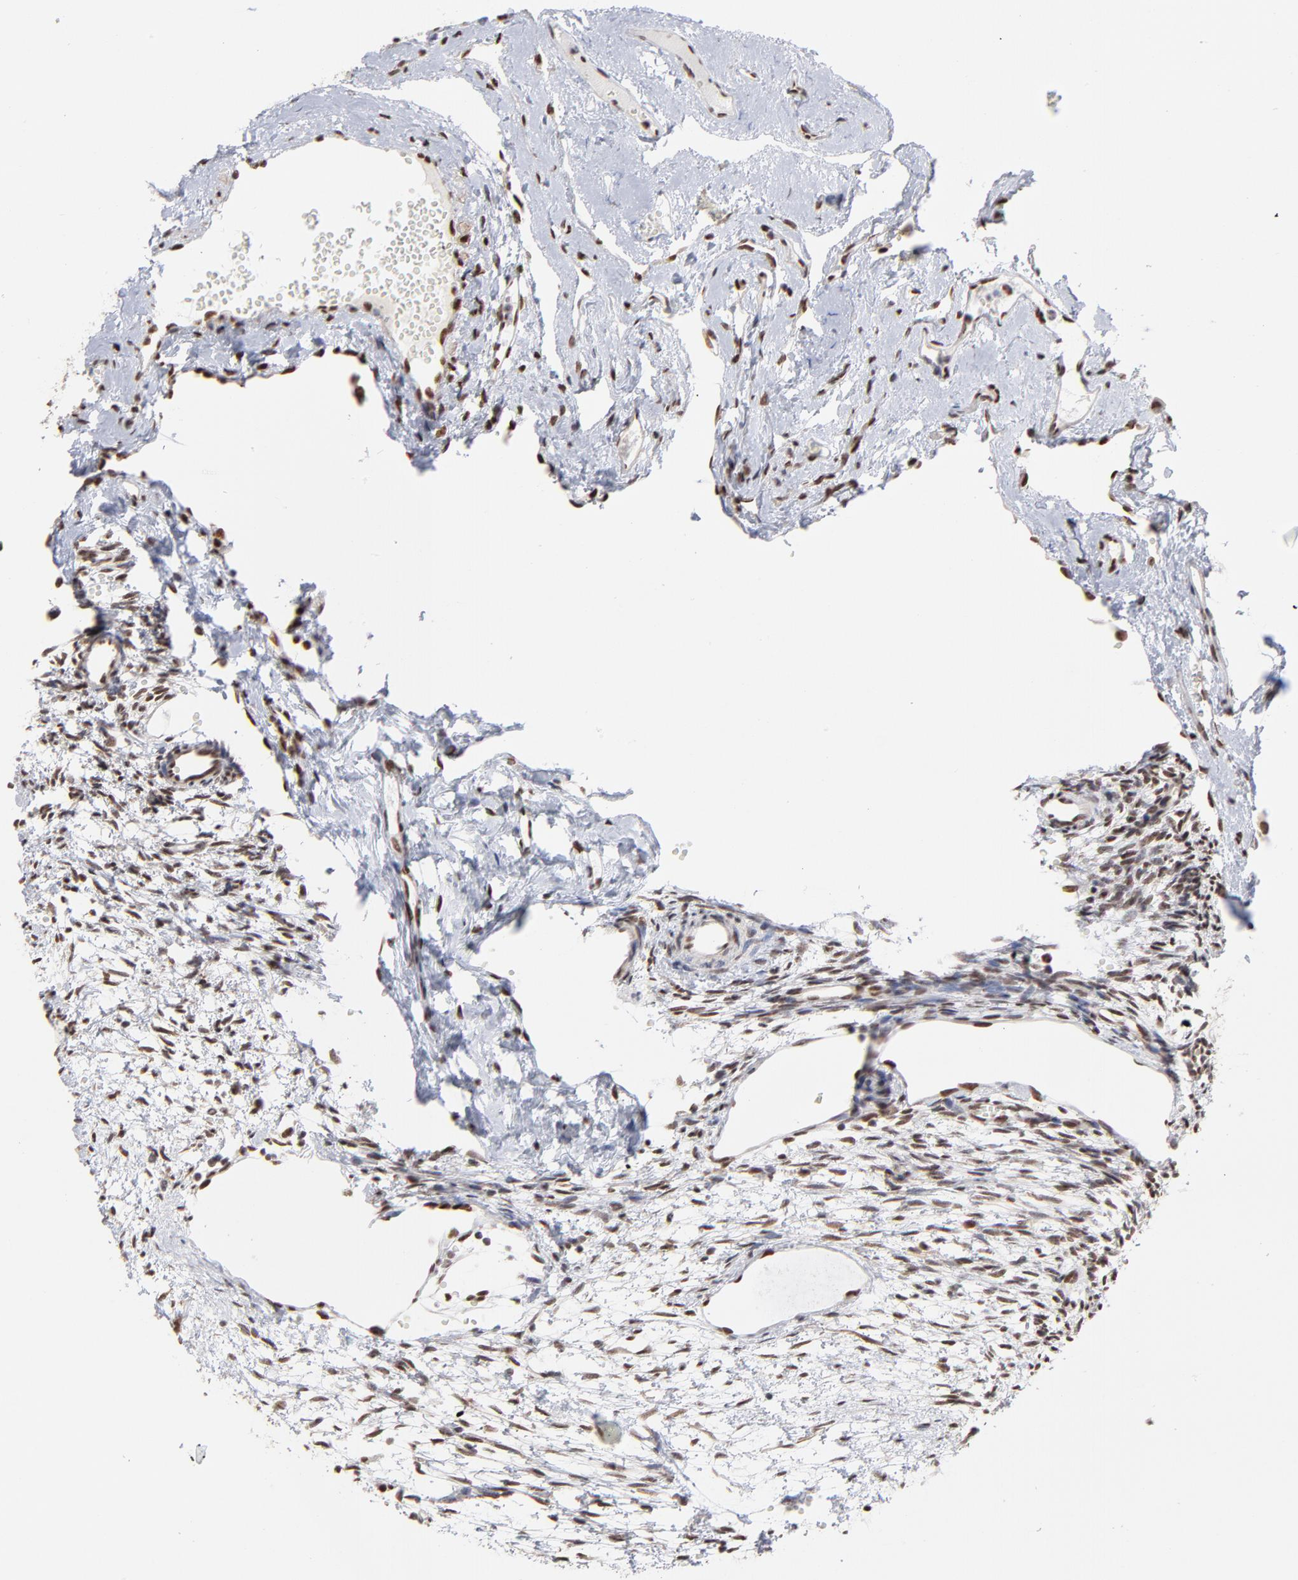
{"staining": {"intensity": "strong", "quantity": ">75%", "location": "nuclear"}, "tissue": "ovary", "cell_type": "Follicle cells", "image_type": "normal", "snomed": [{"axis": "morphology", "description": "Normal tissue, NOS"}, {"axis": "topography", "description": "Ovary"}], "caption": "An image of ovary stained for a protein exhibits strong nuclear brown staining in follicle cells. (DAB = brown stain, brightfield microscopy at high magnification).", "gene": "ZNF3", "patient": {"sex": "female", "age": 35}}